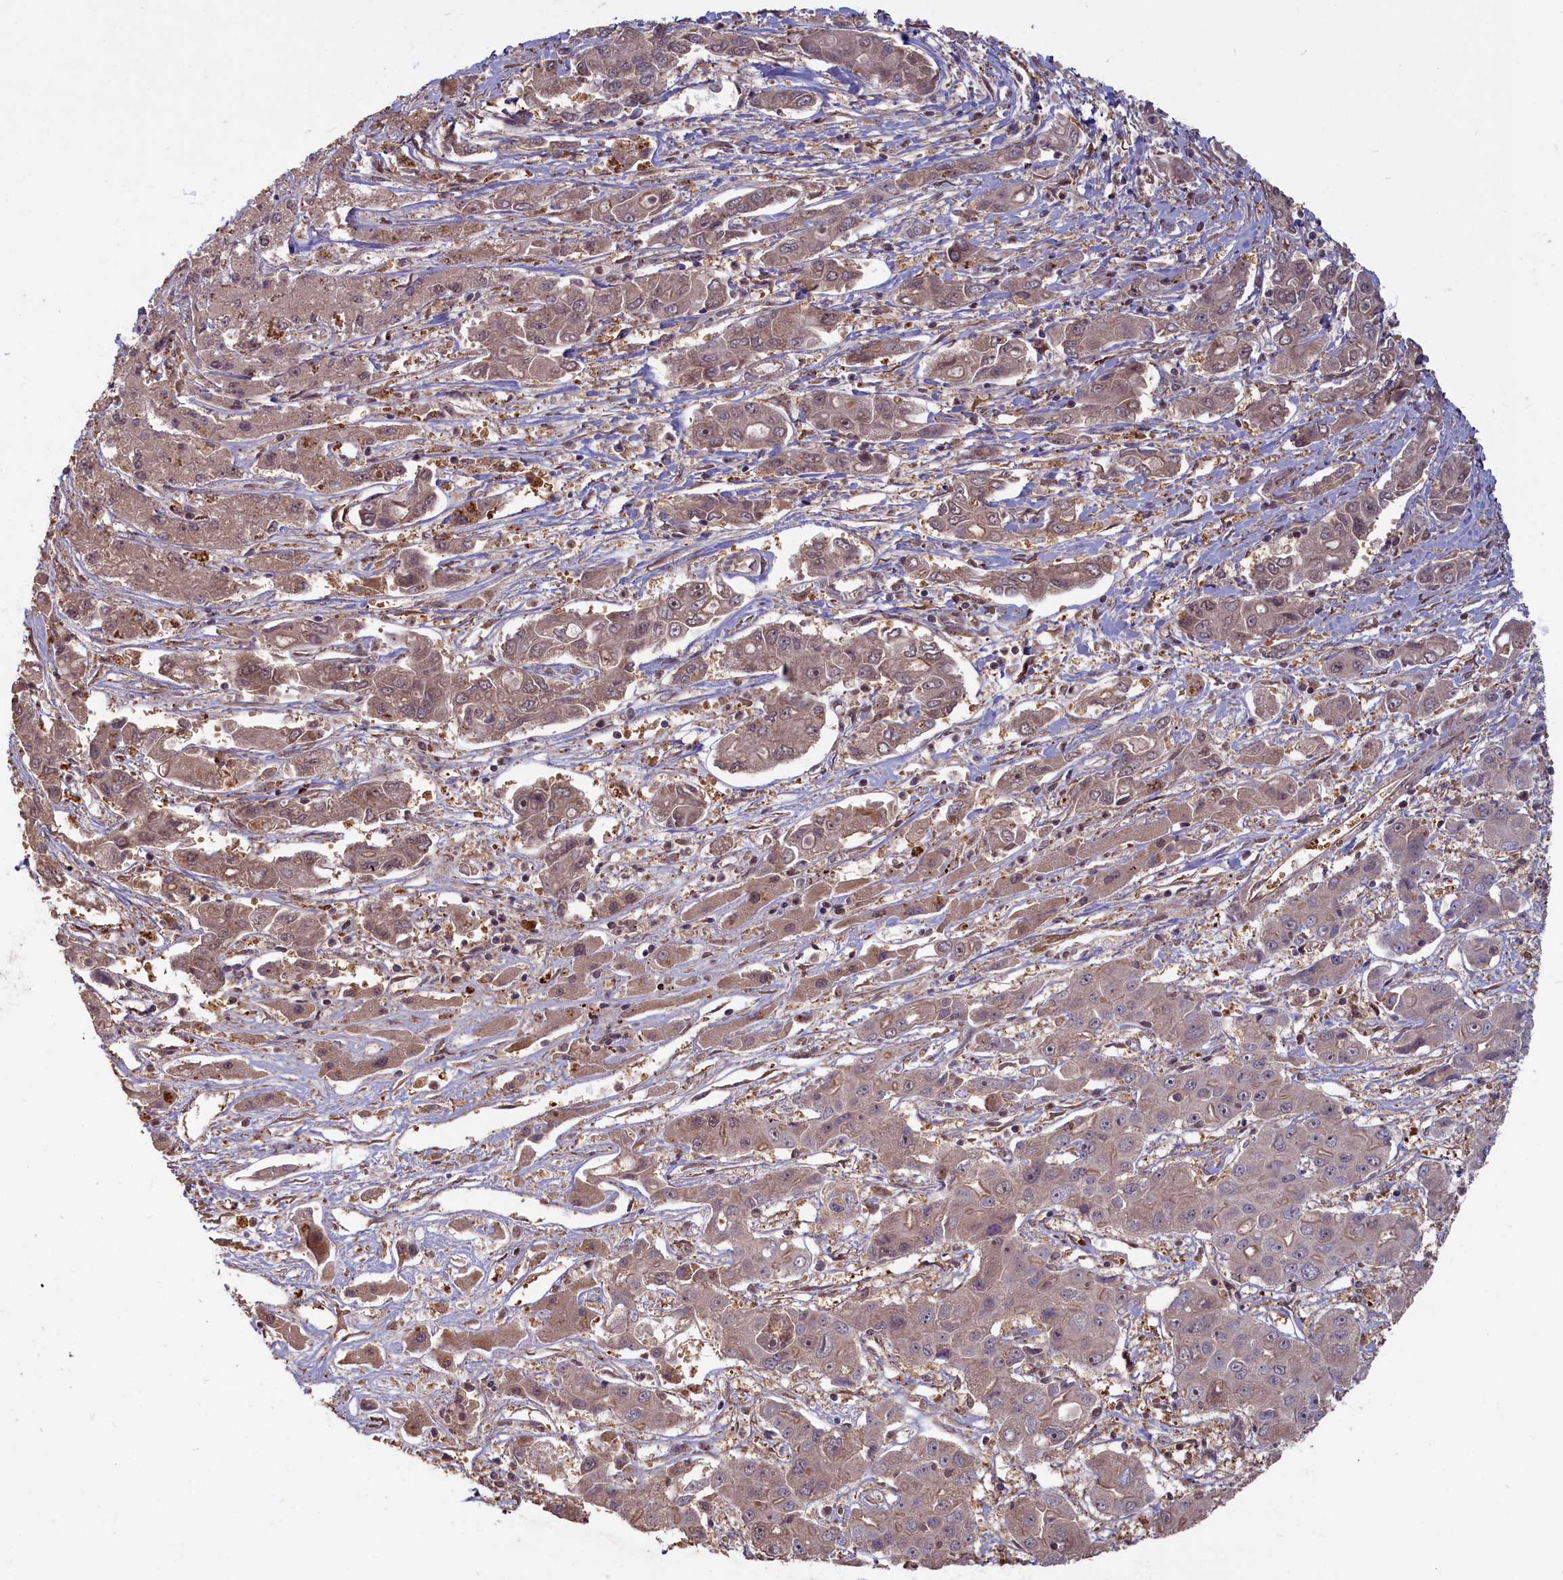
{"staining": {"intensity": "moderate", "quantity": "<25%", "location": "nuclear"}, "tissue": "liver cancer", "cell_type": "Tumor cells", "image_type": "cancer", "snomed": [{"axis": "morphology", "description": "Cholangiocarcinoma"}, {"axis": "topography", "description": "Liver"}], "caption": "There is low levels of moderate nuclear expression in tumor cells of cholangiocarcinoma (liver), as demonstrated by immunohistochemical staining (brown color).", "gene": "HIF3A", "patient": {"sex": "male", "age": 67}}